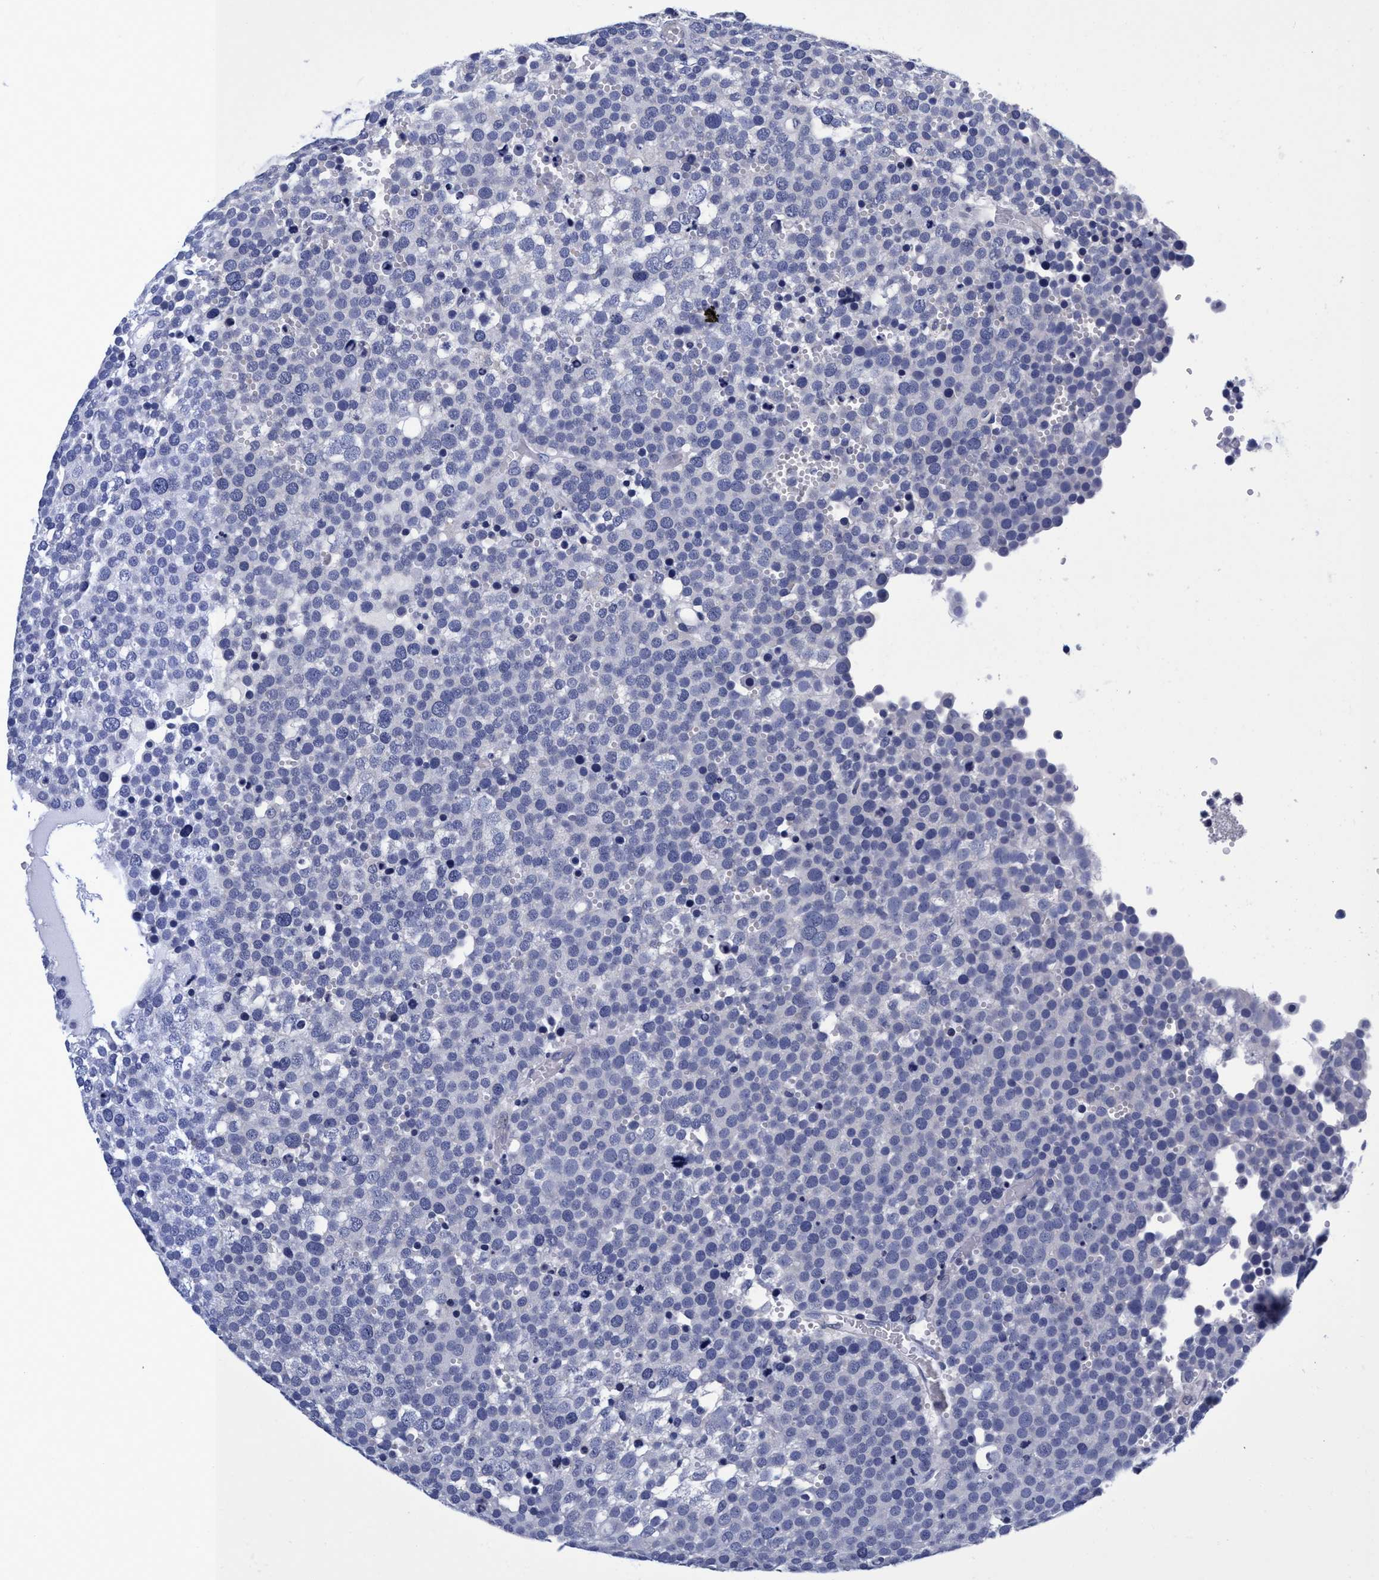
{"staining": {"intensity": "negative", "quantity": "none", "location": "none"}, "tissue": "testis cancer", "cell_type": "Tumor cells", "image_type": "cancer", "snomed": [{"axis": "morphology", "description": "Seminoma, NOS"}, {"axis": "topography", "description": "Testis"}], "caption": "Immunohistochemical staining of testis seminoma demonstrates no significant staining in tumor cells. The staining was performed using DAB (3,3'-diaminobenzidine) to visualize the protein expression in brown, while the nuclei were stained in blue with hematoxylin (Magnification: 20x).", "gene": "PLPPR1", "patient": {"sex": "male", "age": 71}}